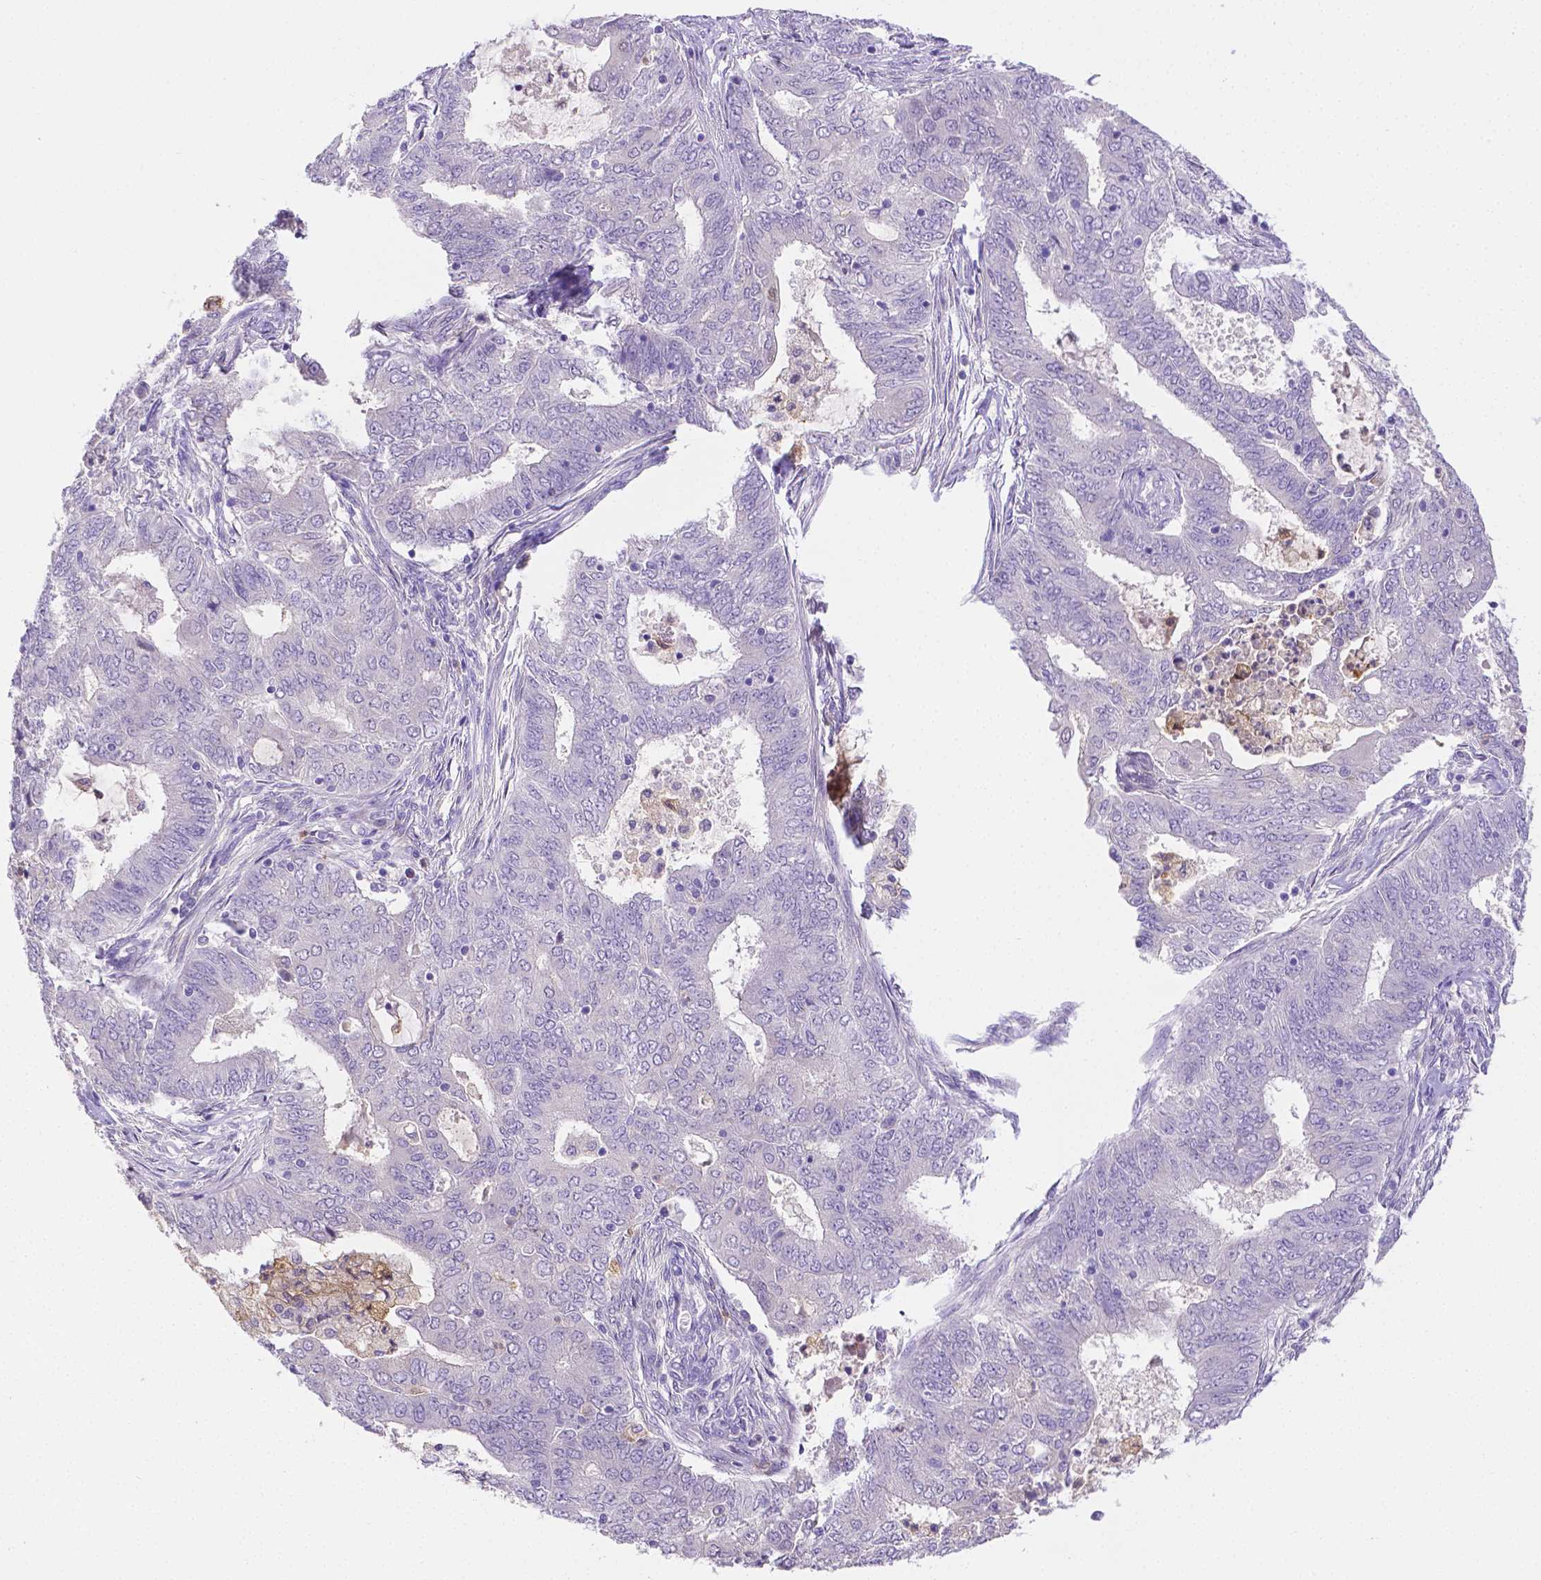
{"staining": {"intensity": "negative", "quantity": "none", "location": "none"}, "tissue": "endometrial cancer", "cell_type": "Tumor cells", "image_type": "cancer", "snomed": [{"axis": "morphology", "description": "Adenocarcinoma, NOS"}, {"axis": "topography", "description": "Endometrium"}], "caption": "High magnification brightfield microscopy of adenocarcinoma (endometrial) stained with DAB (3,3'-diaminobenzidine) (brown) and counterstained with hematoxylin (blue): tumor cells show no significant positivity.", "gene": "NXPH2", "patient": {"sex": "female", "age": 62}}